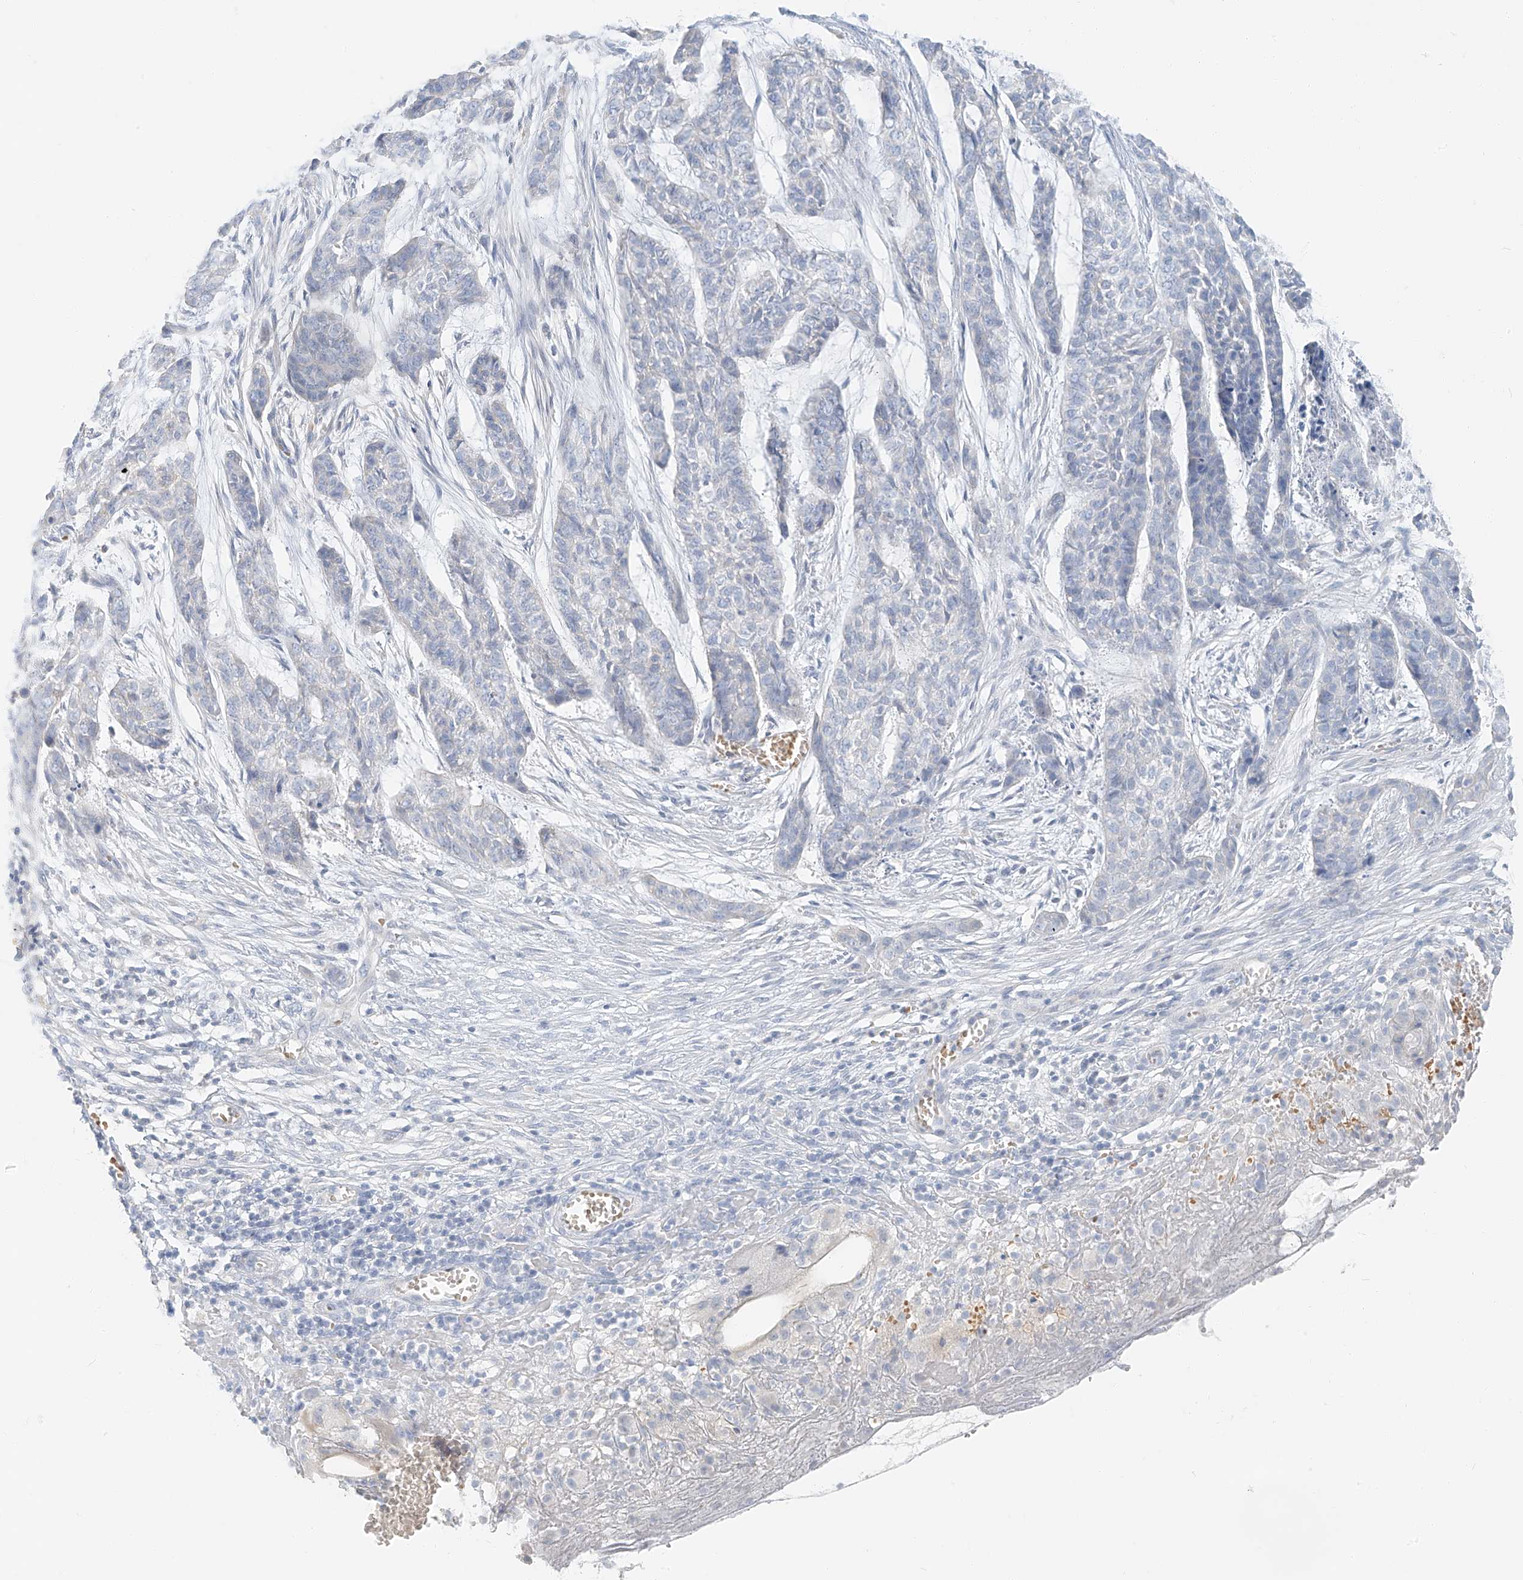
{"staining": {"intensity": "negative", "quantity": "none", "location": "none"}, "tissue": "skin cancer", "cell_type": "Tumor cells", "image_type": "cancer", "snomed": [{"axis": "morphology", "description": "Basal cell carcinoma"}, {"axis": "topography", "description": "Skin"}], "caption": "This is an immunohistochemistry photomicrograph of skin basal cell carcinoma. There is no staining in tumor cells.", "gene": "PGC", "patient": {"sex": "female", "age": 64}}